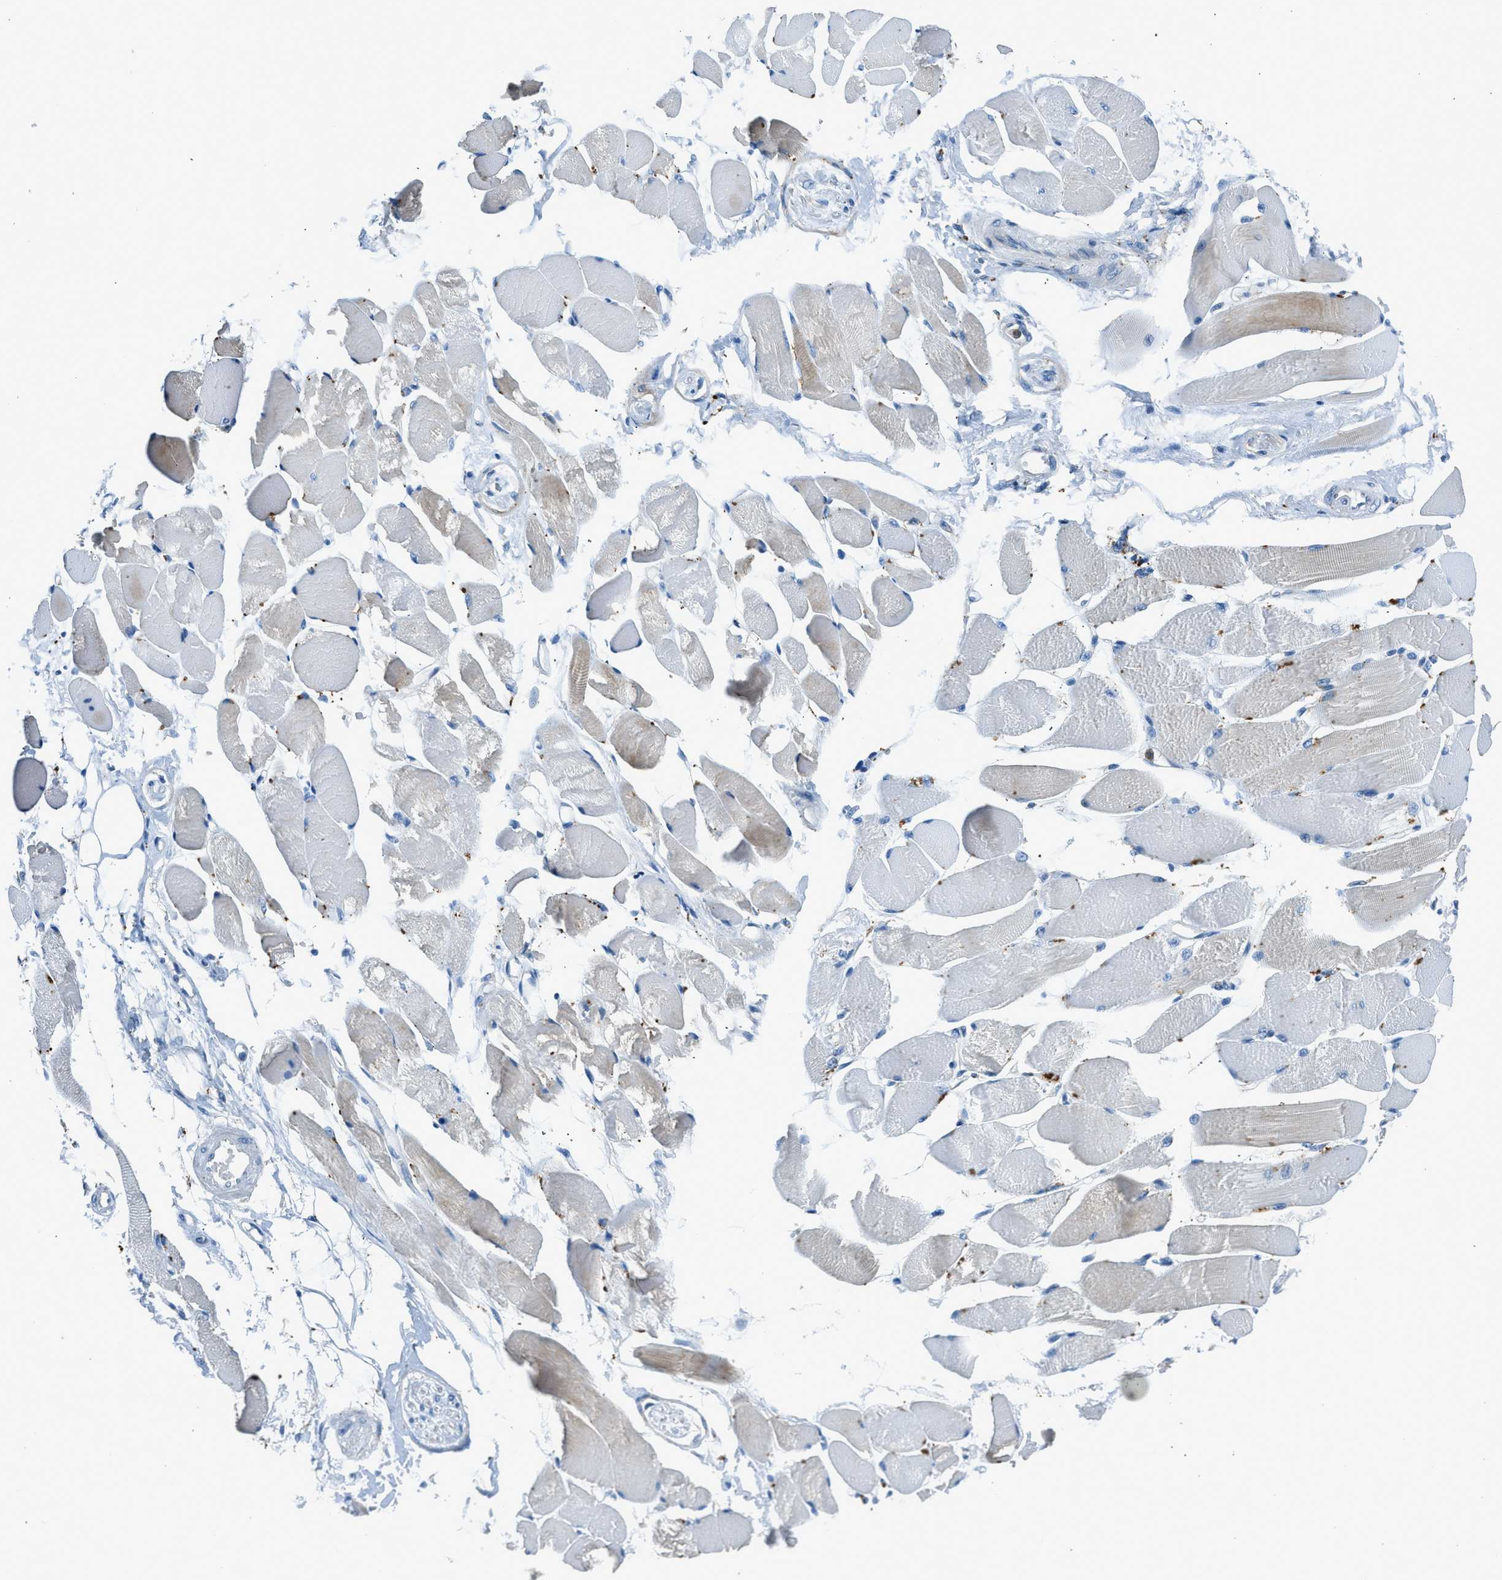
{"staining": {"intensity": "weak", "quantity": "25%-75%", "location": "cytoplasmic/membranous"}, "tissue": "skeletal muscle", "cell_type": "Myocytes", "image_type": "normal", "snomed": [{"axis": "morphology", "description": "Normal tissue, NOS"}, {"axis": "topography", "description": "Skeletal muscle"}, {"axis": "topography", "description": "Peripheral nerve tissue"}], "caption": "Skeletal muscle stained for a protein (brown) reveals weak cytoplasmic/membranous positive expression in approximately 25%-75% of myocytes.", "gene": "BMP1", "patient": {"sex": "female", "age": 84}}